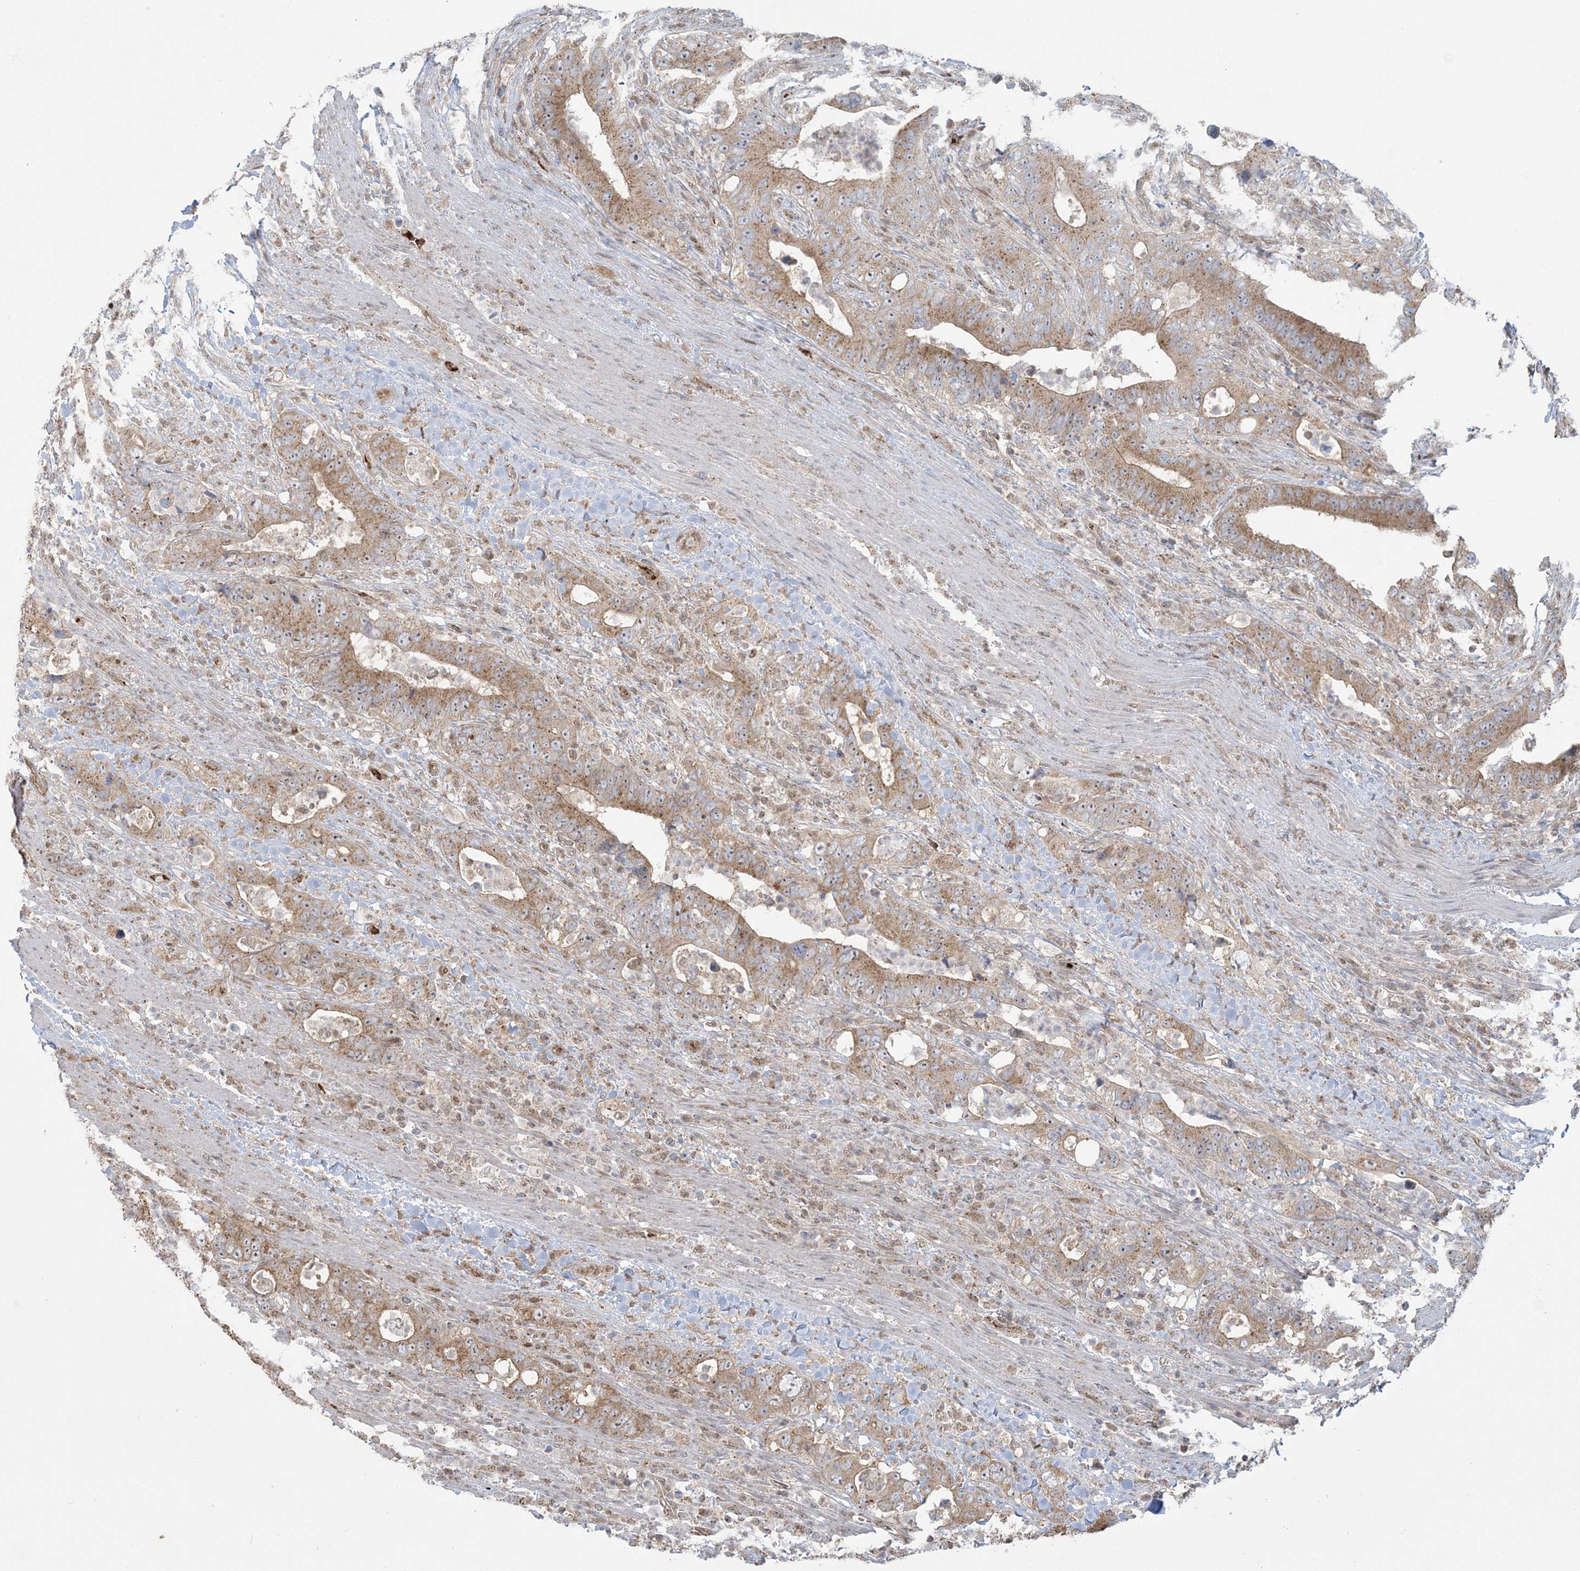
{"staining": {"intensity": "moderate", "quantity": ">75%", "location": "cytoplasmic/membranous"}, "tissue": "colorectal cancer", "cell_type": "Tumor cells", "image_type": "cancer", "snomed": [{"axis": "morphology", "description": "Adenocarcinoma, NOS"}, {"axis": "topography", "description": "Colon"}], "caption": "The photomicrograph displays a brown stain indicating the presence of a protein in the cytoplasmic/membranous of tumor cells in colorectal cancer.", "gene": "ABCF3", "patient": {"sex": "female", "age": 75}}